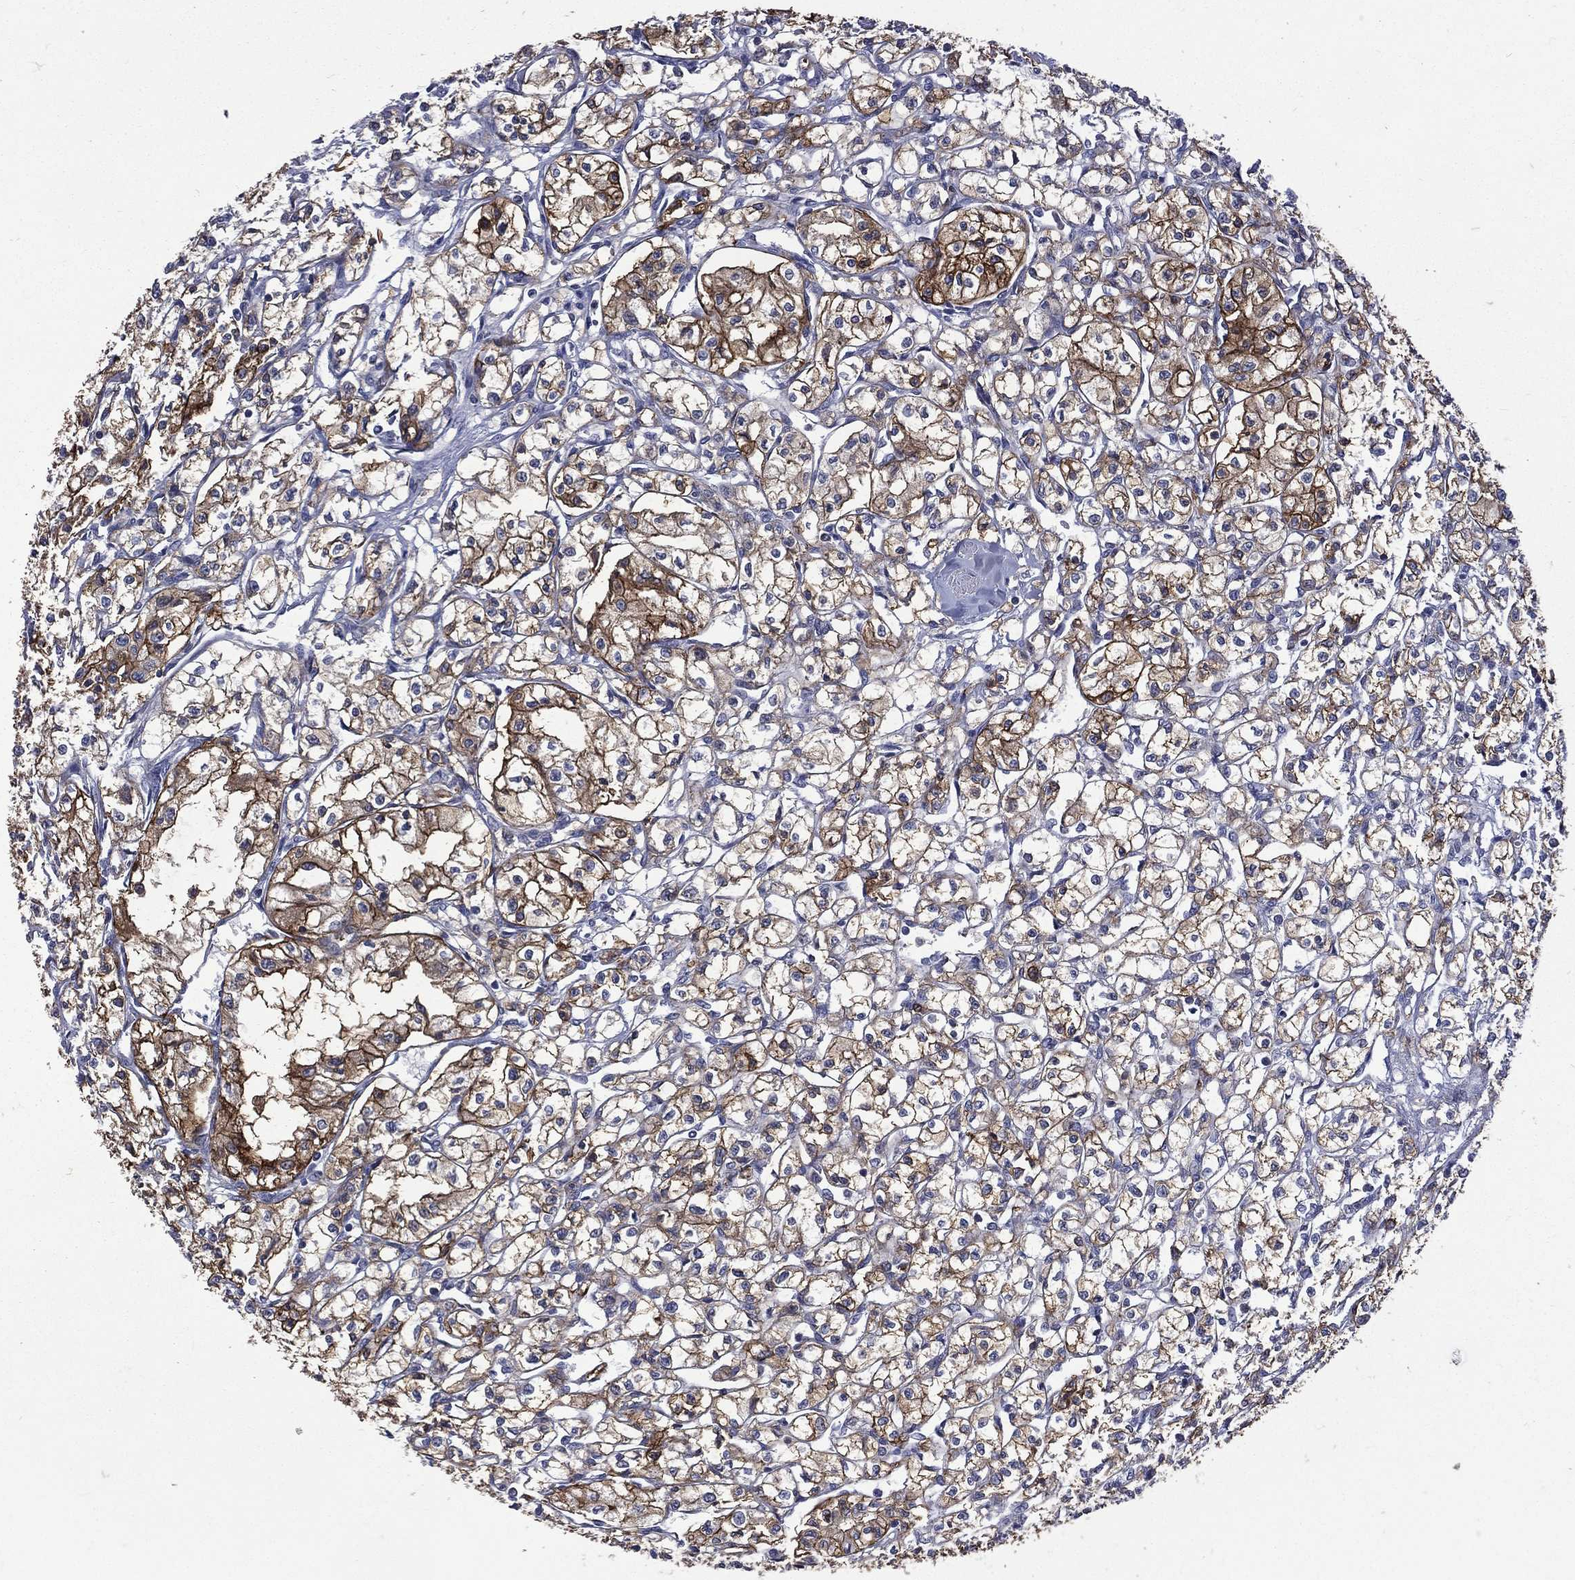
{"staining": {"intensity": "strong", "quantity": "25%-75%", "location": "cytoplasmic/membranous"}, "tissue": "renal cancer", "cell_type": "Tumor cells", "image_type": "cancer", "snomed": [{"axis": "morphology", "description": "Adenocarcinoma, NOS"}, {"axis": "topography", "description": "Kidney"}], "caption": "Immunohistochemistry photomicrograph of human renal cancer stained for a protein (brown), which reveals high levels of strong cytoplasmic/membranous staining in approximately 25%-75% of tumor cells.", "gene": "CA12", "patient": {"sex": "male", "age": 56}}